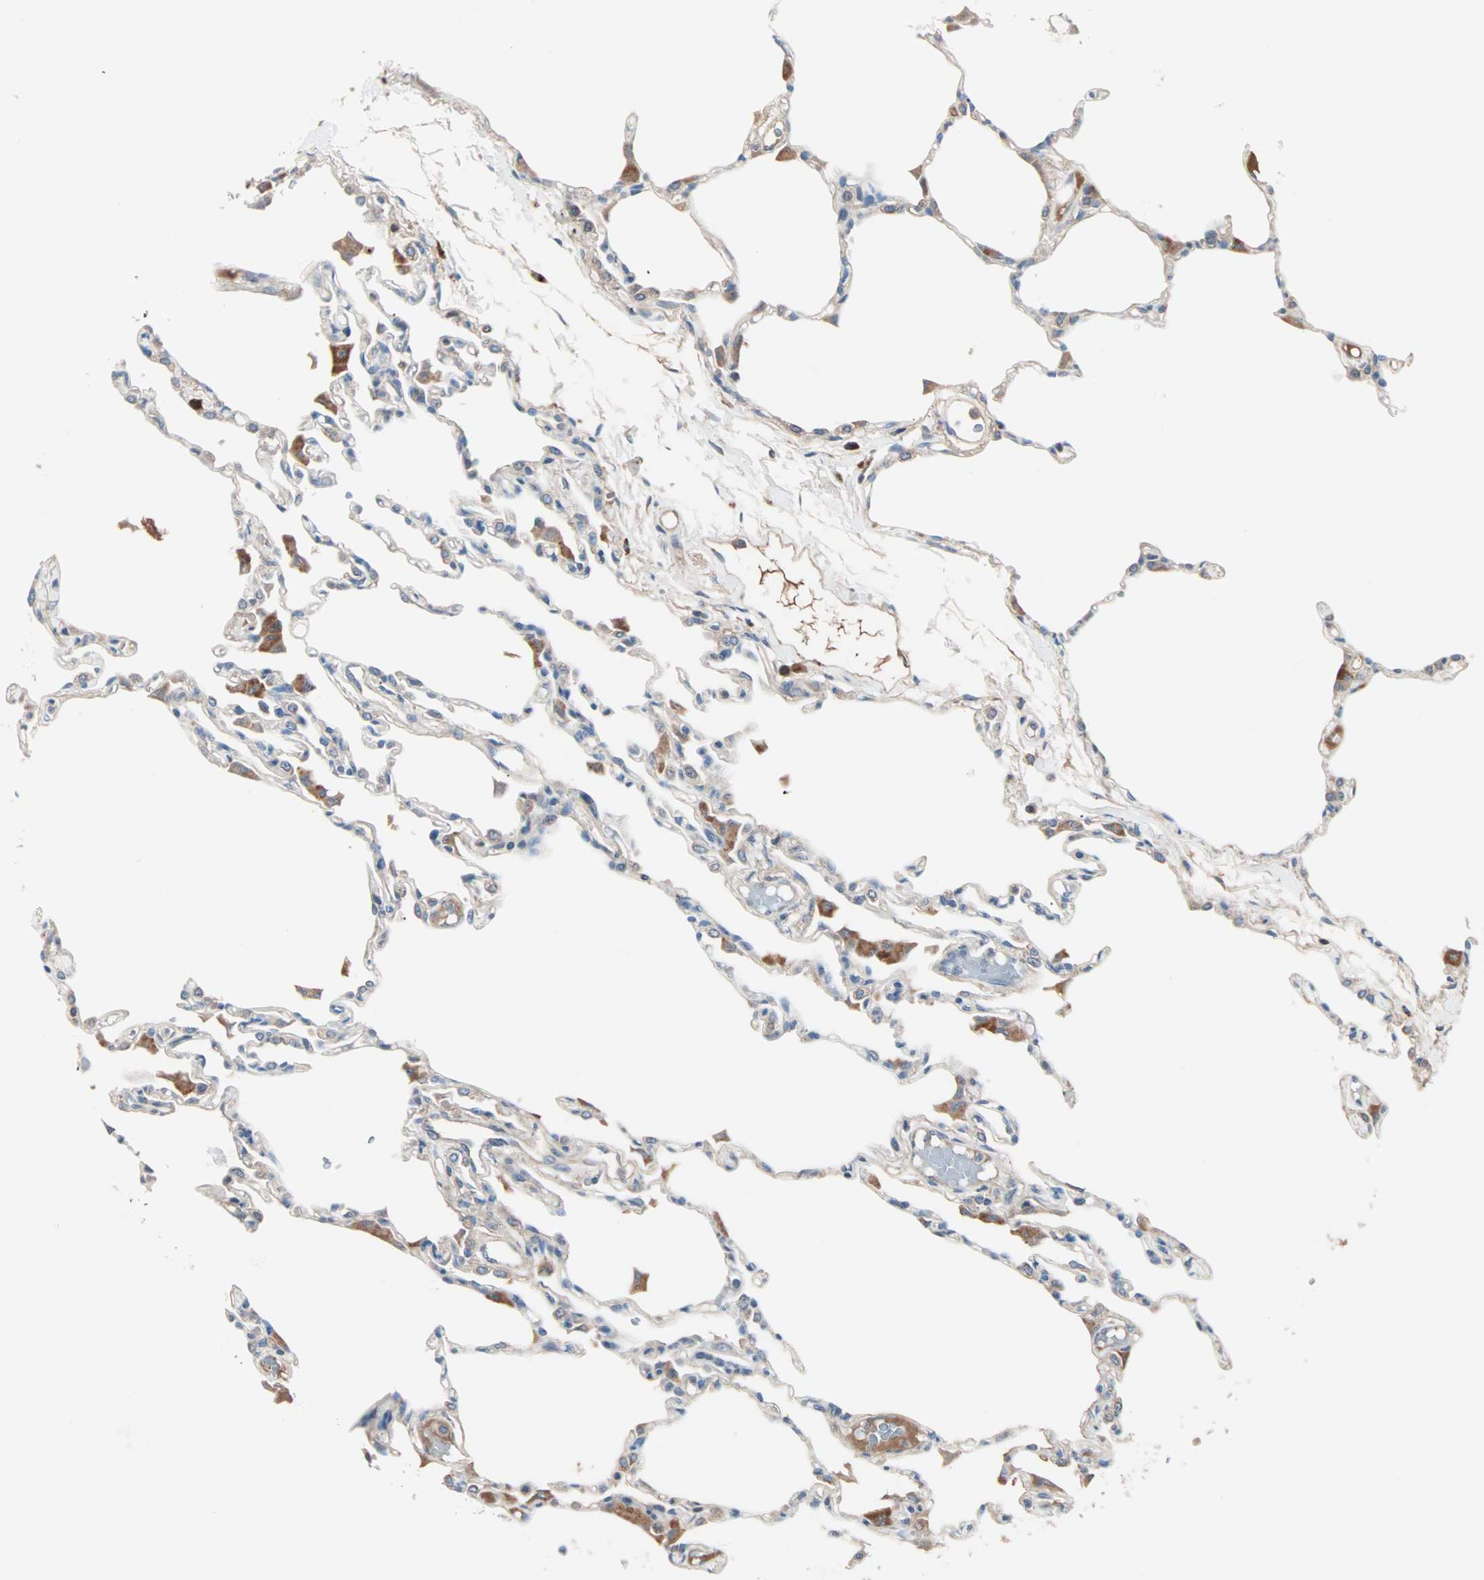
{"staining": {"intensity": "weak", "quantity": "25%-75%", "location": "cytoplasmic/membranous"}, "tissue": "lung", "cell_type": "Alveolar cells", "image_type": "normal", "snomed": [{"axis": "morphology", "description": "Normal tissue, NOS"}, {"axis": "topography", "description": "Lung"}], "caption": "Alveolar cells demonstrate low levels of weak cytoplasmic/membranous positivity in approximately 25%-75% of cells in unremarkable lung. The staining is performed using DAB (3,3'-diaminobenzidine) brown chromogen to label protein expression. The nuclei are counter-stained blue using hematoxylin.", "gene": "CAD", "patient": {"sex": "female", "age": 49}}